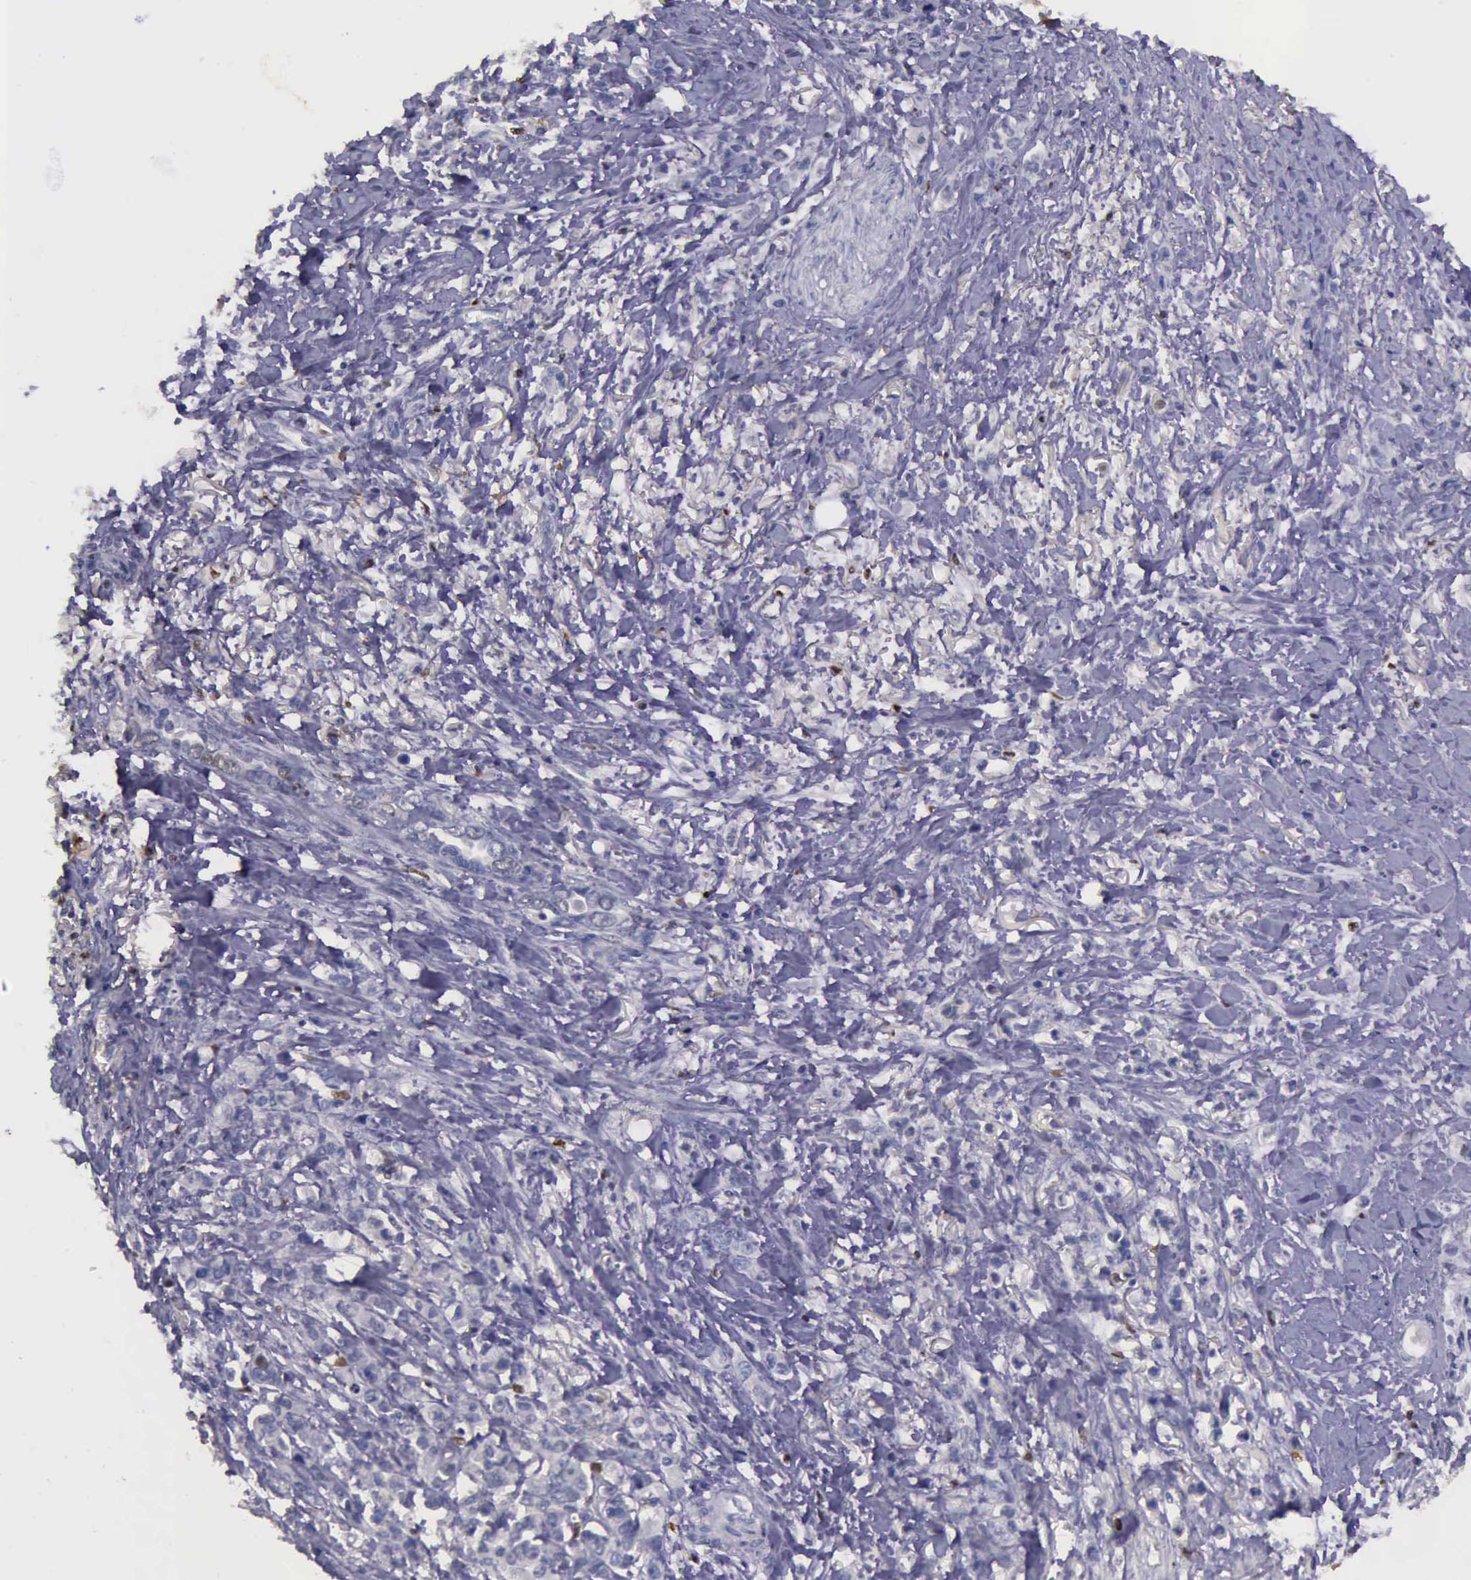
{"staining": {"intensity": "negative", "quantity": "none", "location": "none"}, "tissue": "stomach cancer", "cell_type": "Tumor cells", "image_type": "cancer", "snomed": [{"axis": "morphology", "description": "Adenocarcinoma, NOS"}, {"axis": "topography", "description": "Stomach"}], "caption": "The immunohistochemistry (IHC) micrograph has no significant expression in tumor cells of adenocarcinoma (stomach) tissue.", "gene": "TYMP", "patient": {"sex": "male", "age": 78}}